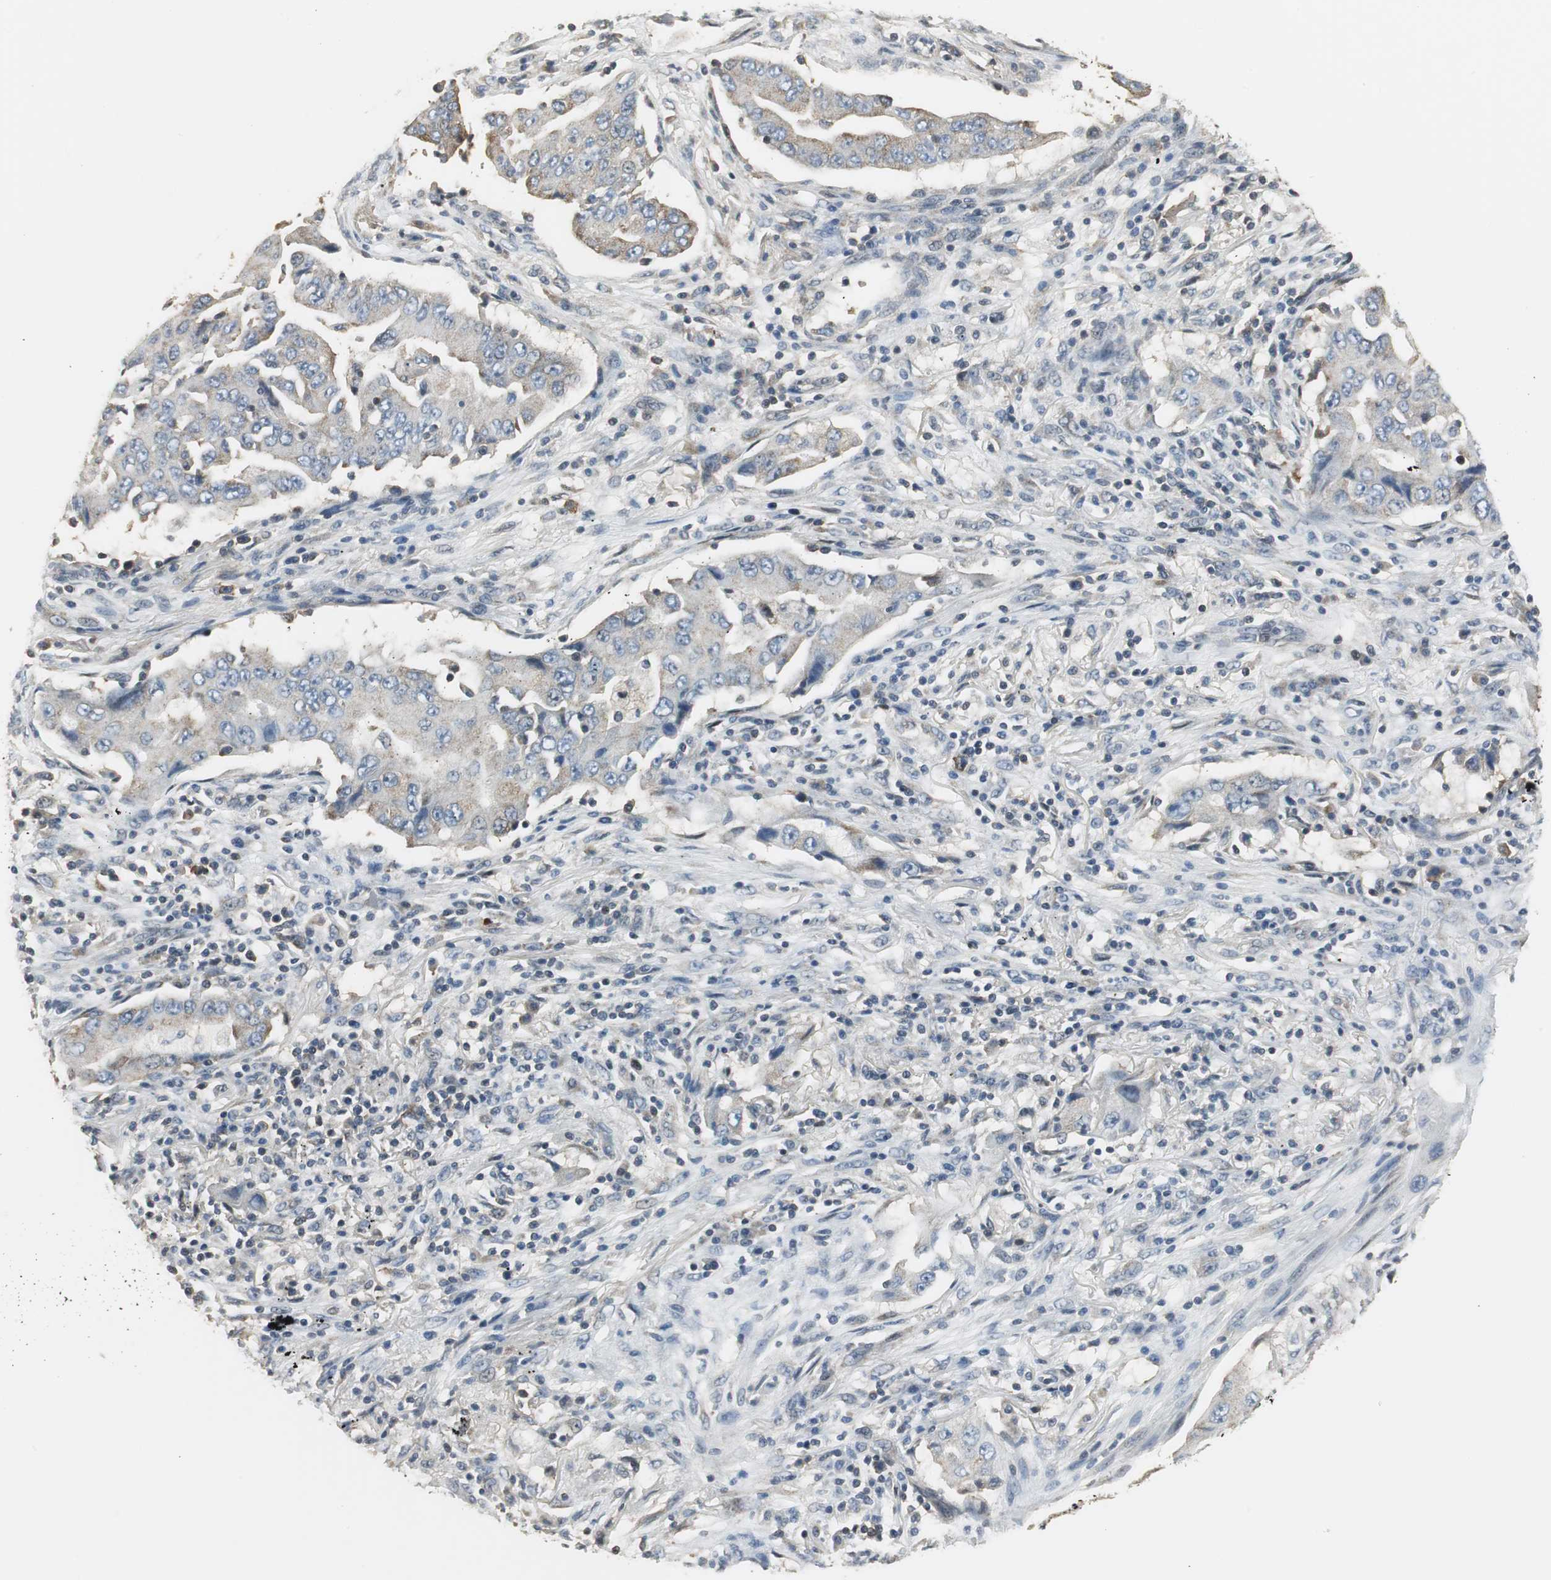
{"staining": {"intensity": "weak", "quantity": "25%-75%", "location": "cytoplasmic/membranous"}, "tissue": "lung cancer", "cell_type": "Tumor cells", "image_type": "cancer", "snomed": [{"axis": "morphology", "description": "Adenocarcinoma, NOS"}, {"axis": "topography", "description": "Lung"}], "caption": "Immunohistochemistry (IHC) micrograph of human lung cancer stained for a protein (brown), which exhibits low levels of weak cytoplasmic/membranous positivity in approximately 25%-75% of tumor cells.", "gene": "CCT5", "patient": {"sex": "female", "age": 65}}